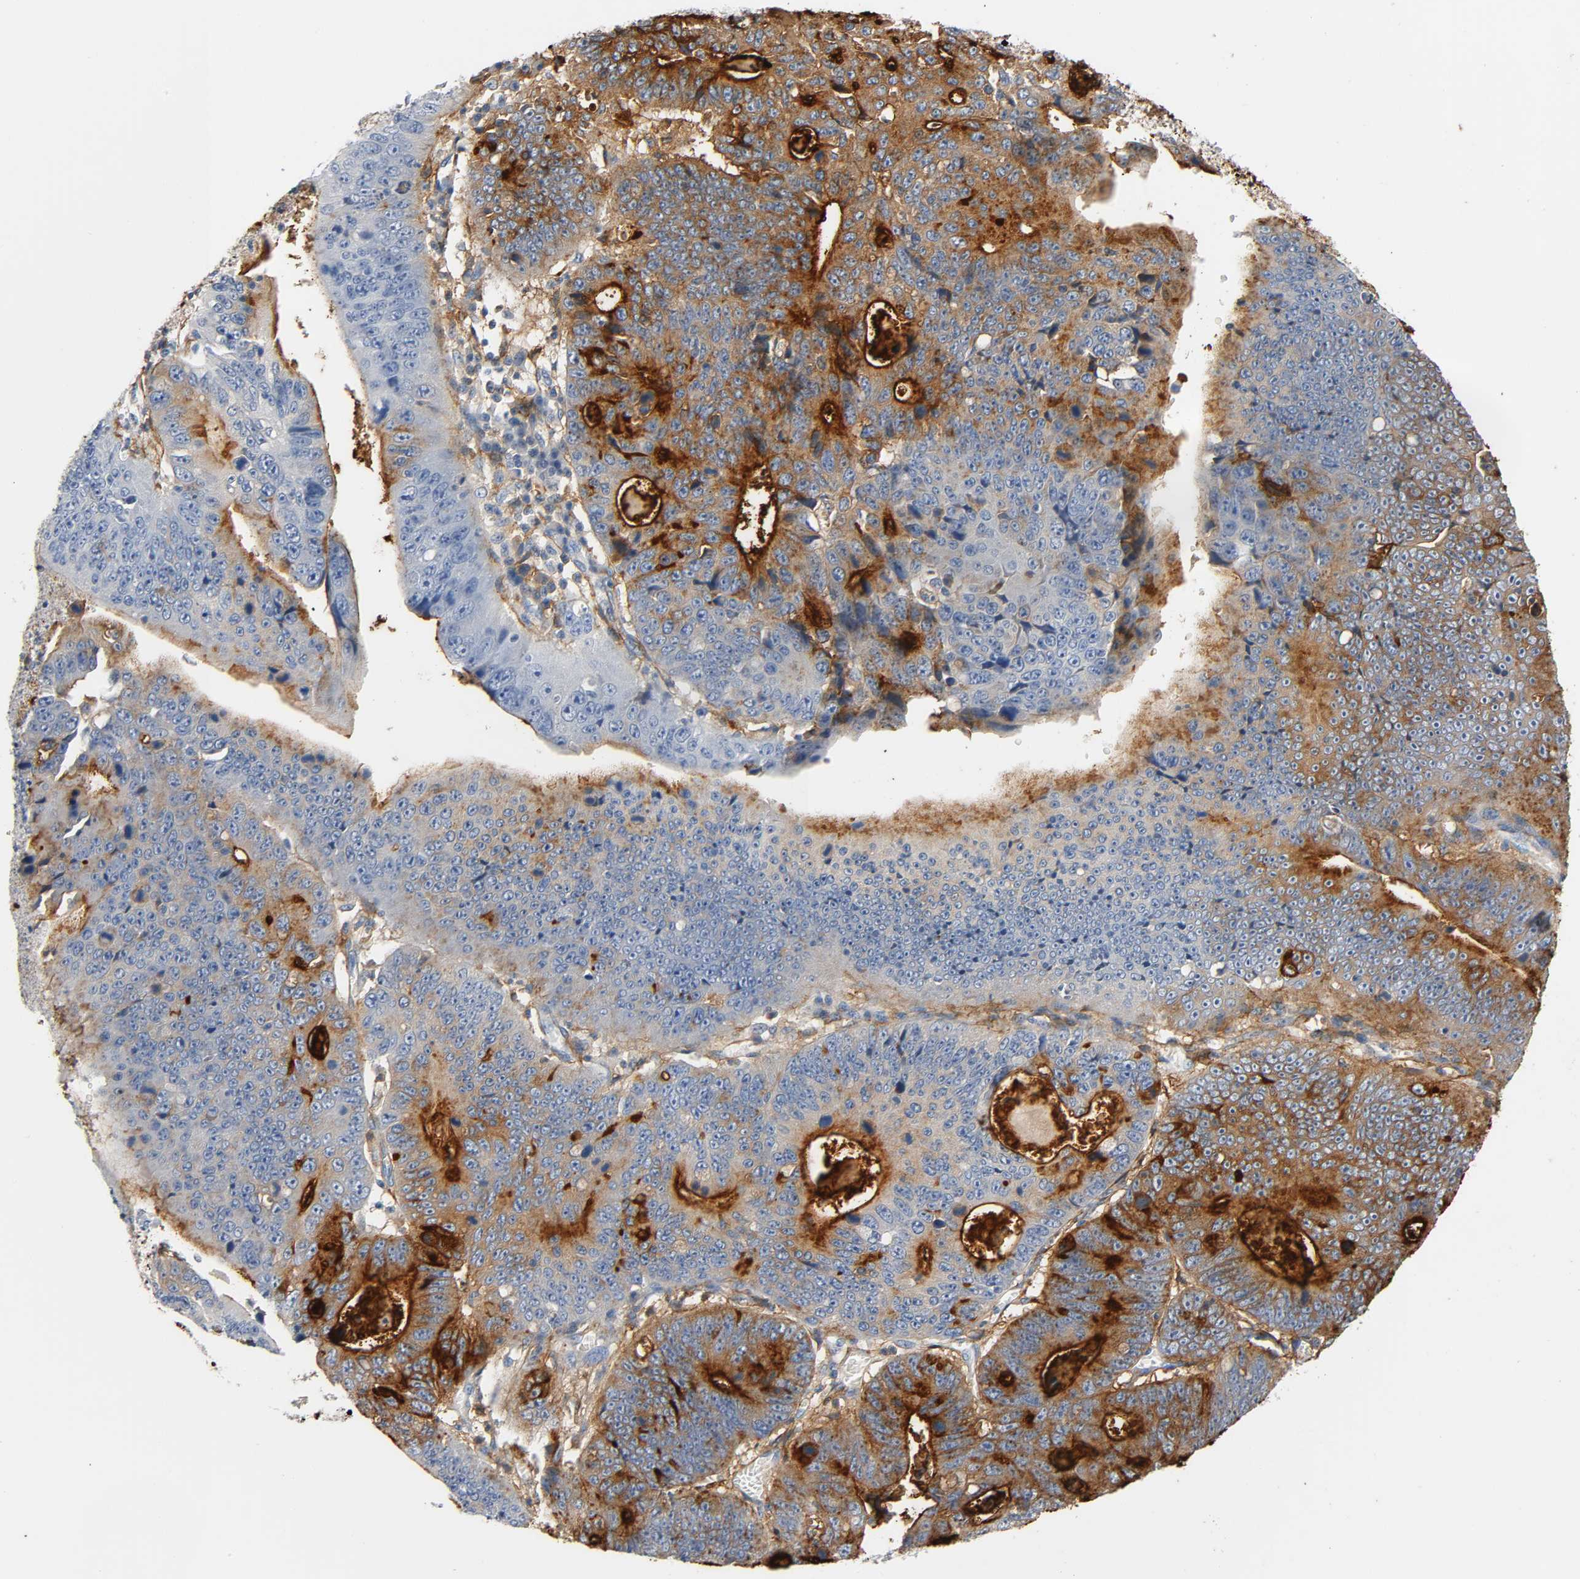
{"staining": {"intensity": "strong", "quantity": "<25%", "location": "cytoplasmic/membranous"}, "tissue": "stomach cancer", "cell_type": "Tumor cells", "image_type": "cancer", "snomed": [{"axis": "morphology", "description": "Adenocarcinoma, NOS"}, {"axis": "topography", "description": "Stomach"}], "caption": "A high-resolution image shows IHC staining of stomach cancer (adenocarcinoma), which shows strong cytoplasmic/membranous staining in approximately <25% of tumor cells.", "gene": "ANPEP", "patient": {"sex": "male", "age": 59}}